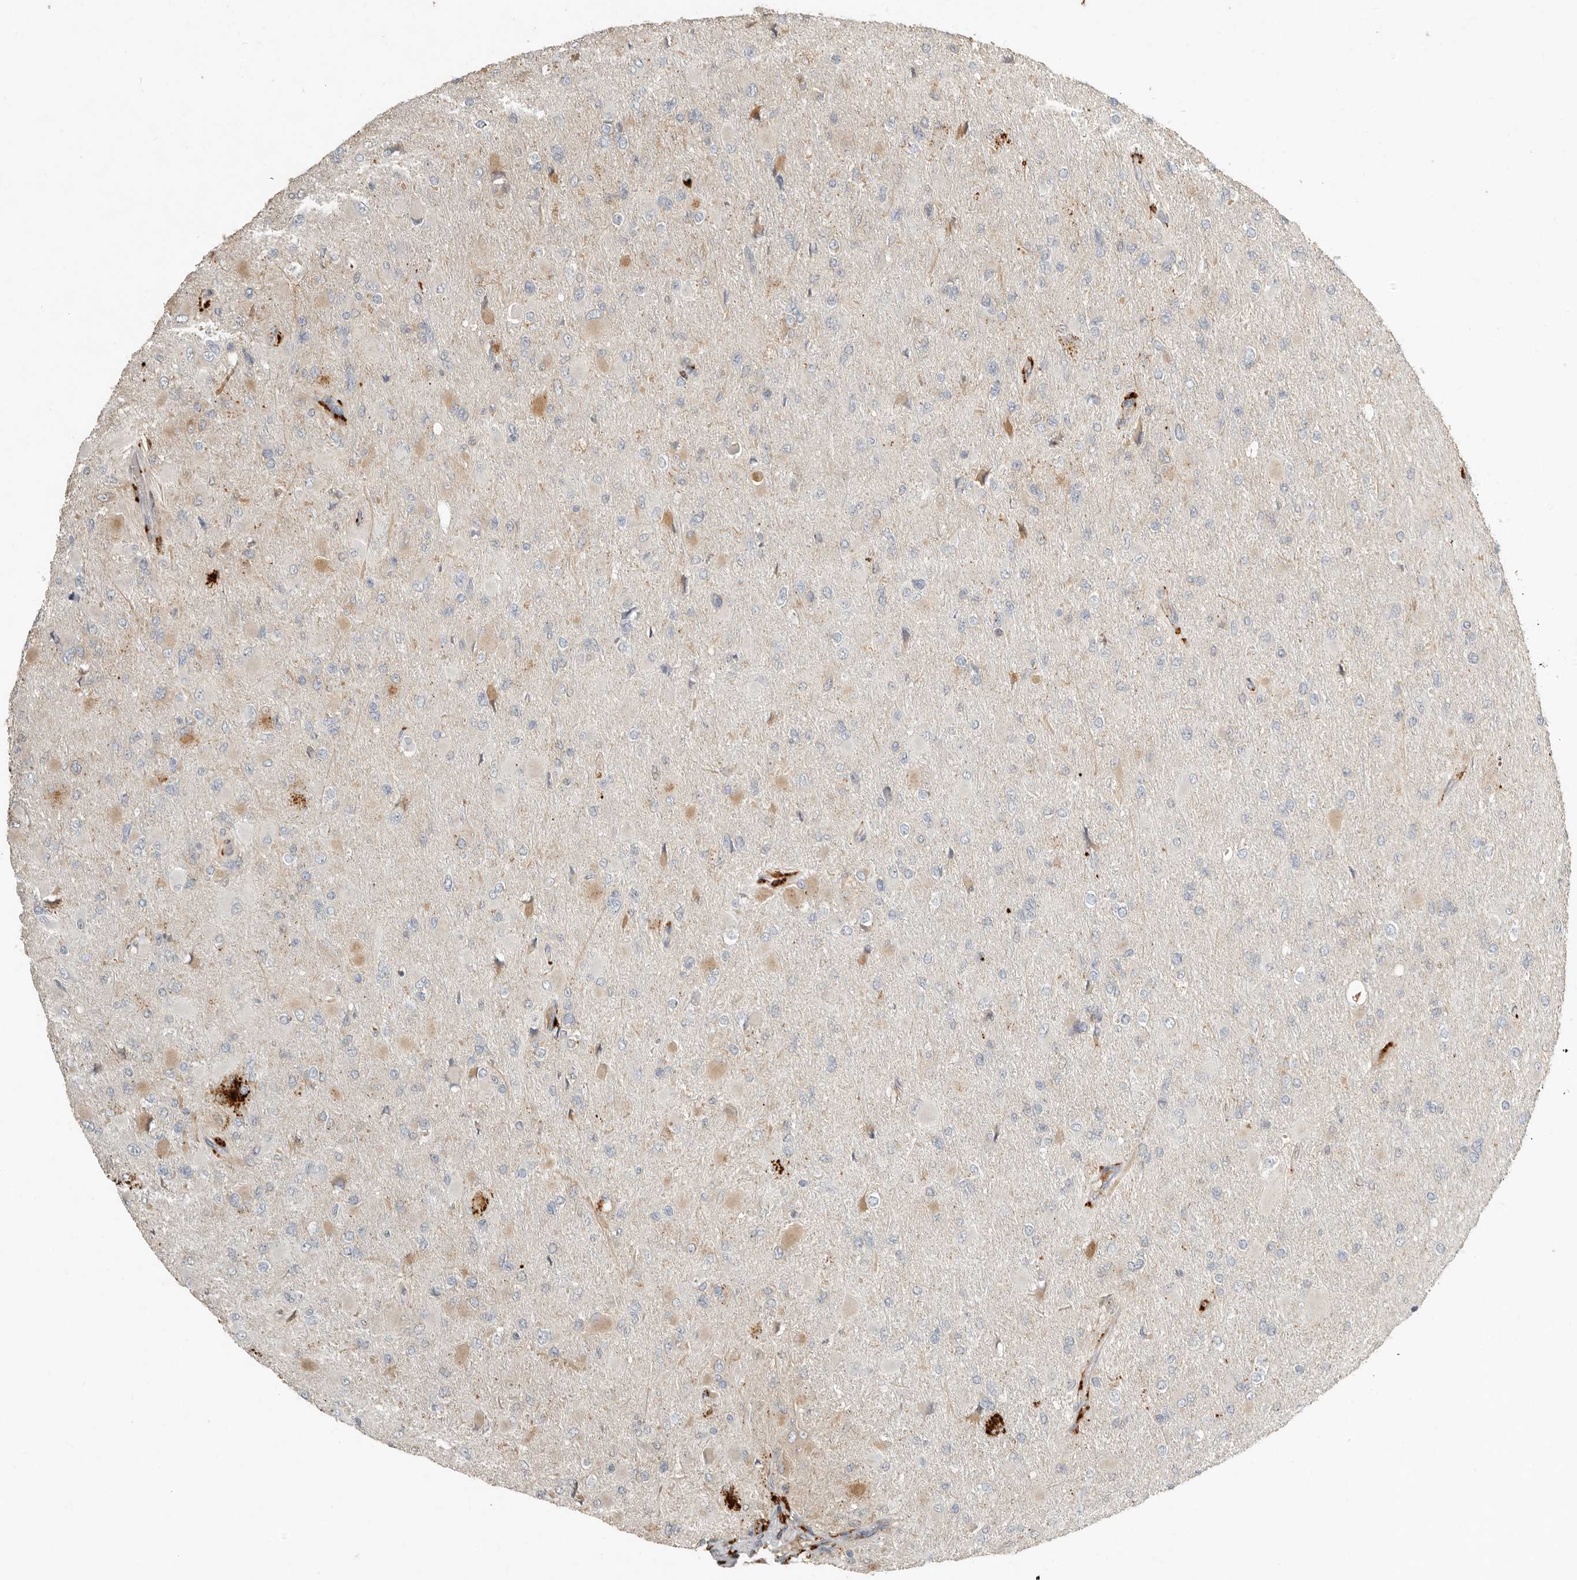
{"staining": {"intensity": "weak", "quantity": "<25%", "location": "cytoplasmic/membranous"}, "tissue": "glioma", "cell_type": "Tumor cells", "image_type": "cancer", "snomed": [{"axis": "morphology", "description": "Glioma, malignant, High grade"}, {"axis": "topography", "description": "Cerebral cortex"}], "caption": "Tumor cells are negative for brown protein staining in glioma. (DAB IHC, high magnification).", "gene": "KLHL38", "patient": {"sex": "female", "age": 36}}